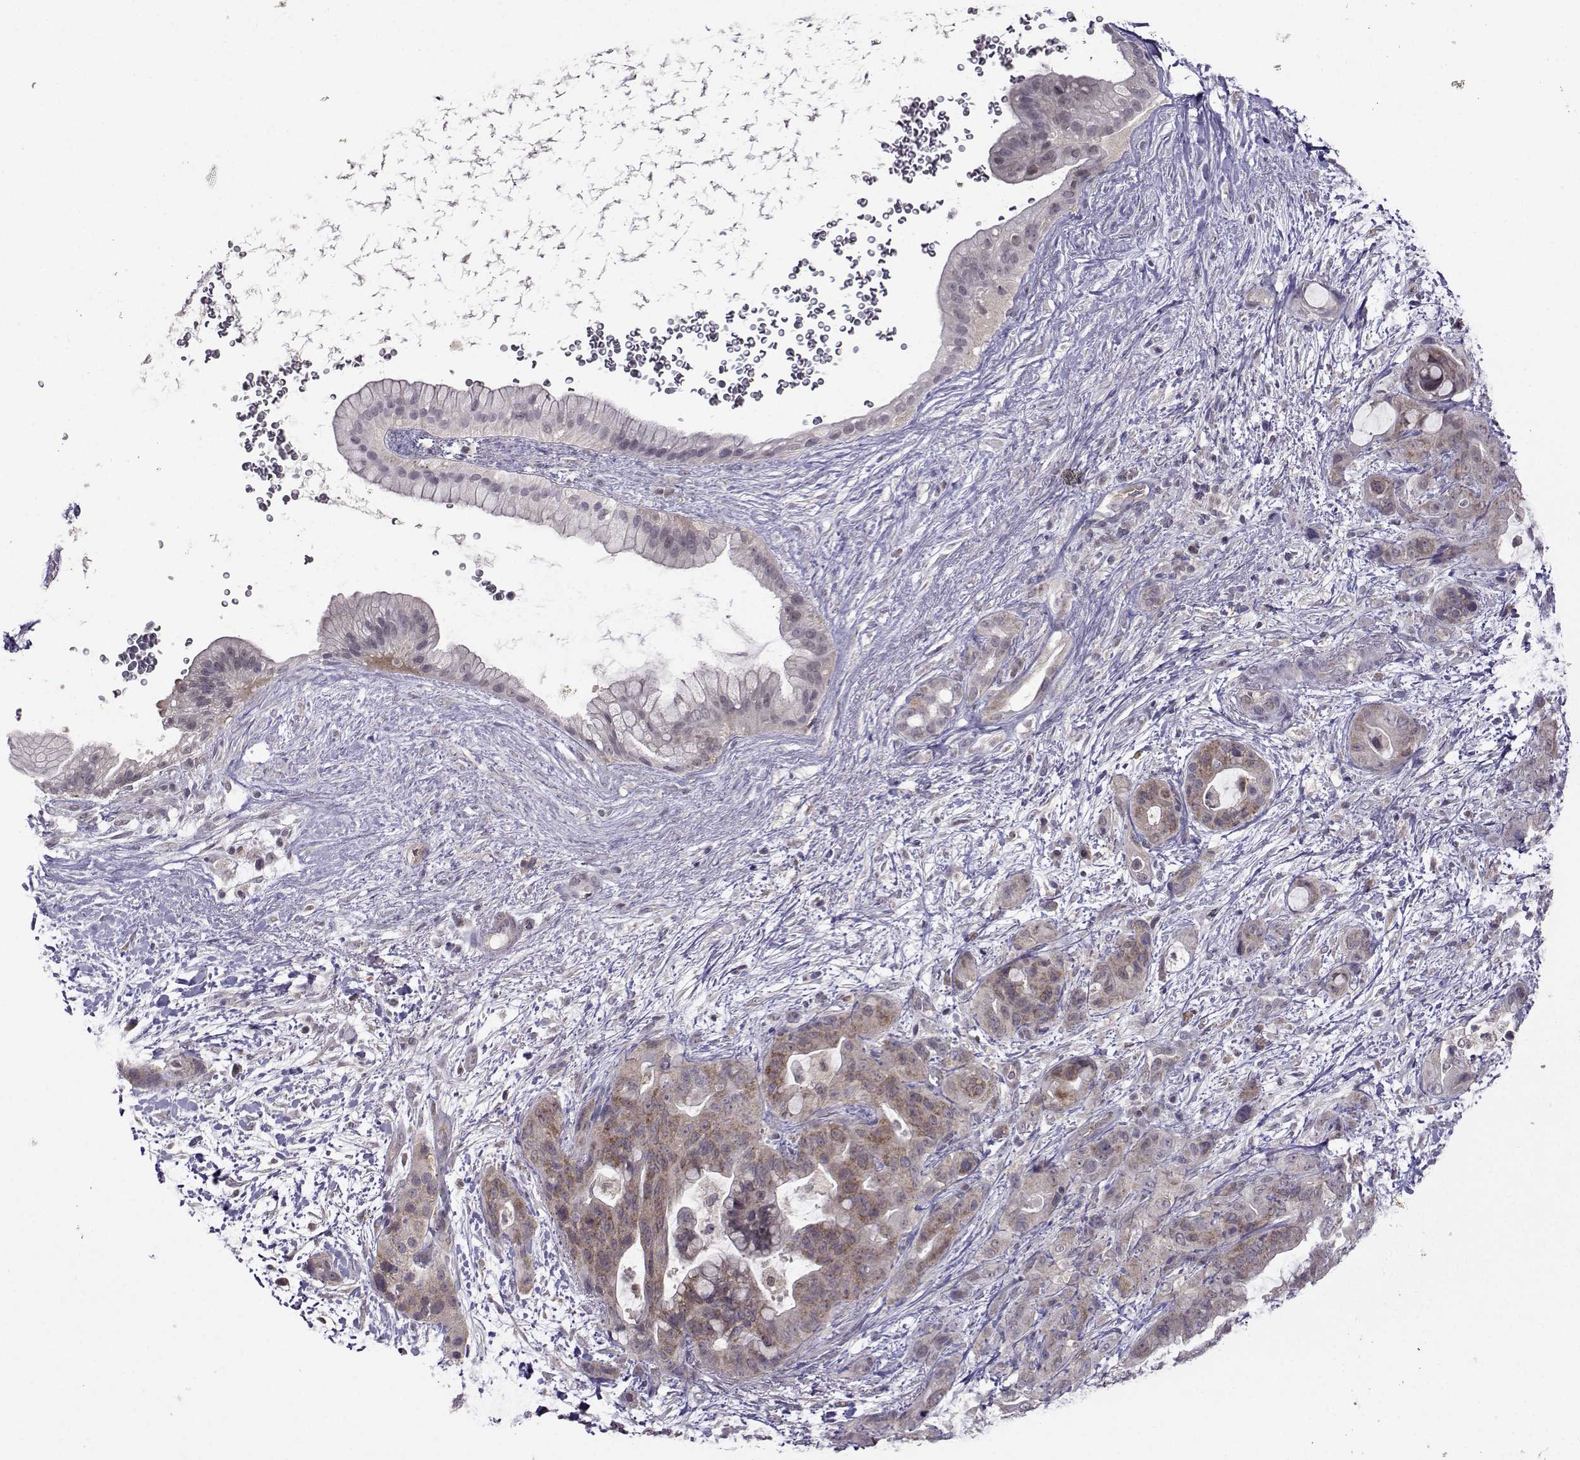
{"staining": {"intensity": "moderate", "quantity": "<25%", "location": "cytoplasmic/membranous"}, "tissue": "pancreatic cancer", "cell_type": "Tumor cells", "image_type": "cancer", "snomed": [{"axis": "morphology", "description": "Adenocarcinoma, NOS"}, {"axis": "topography", "description": "Pancreas"}], "caption": "Immunohistochemistry photomicrograph of neoplastic tissue: pancreatic cancer stained using immunohistochemistry displays low levels of moderate protein expression localized specifically in the cytoplasmic/membranous of tumor cells, appearing as a cytoplasmic/membranous brown color.", "gene": "DDX20", "patient": {"sex": "male", "age": 71}}